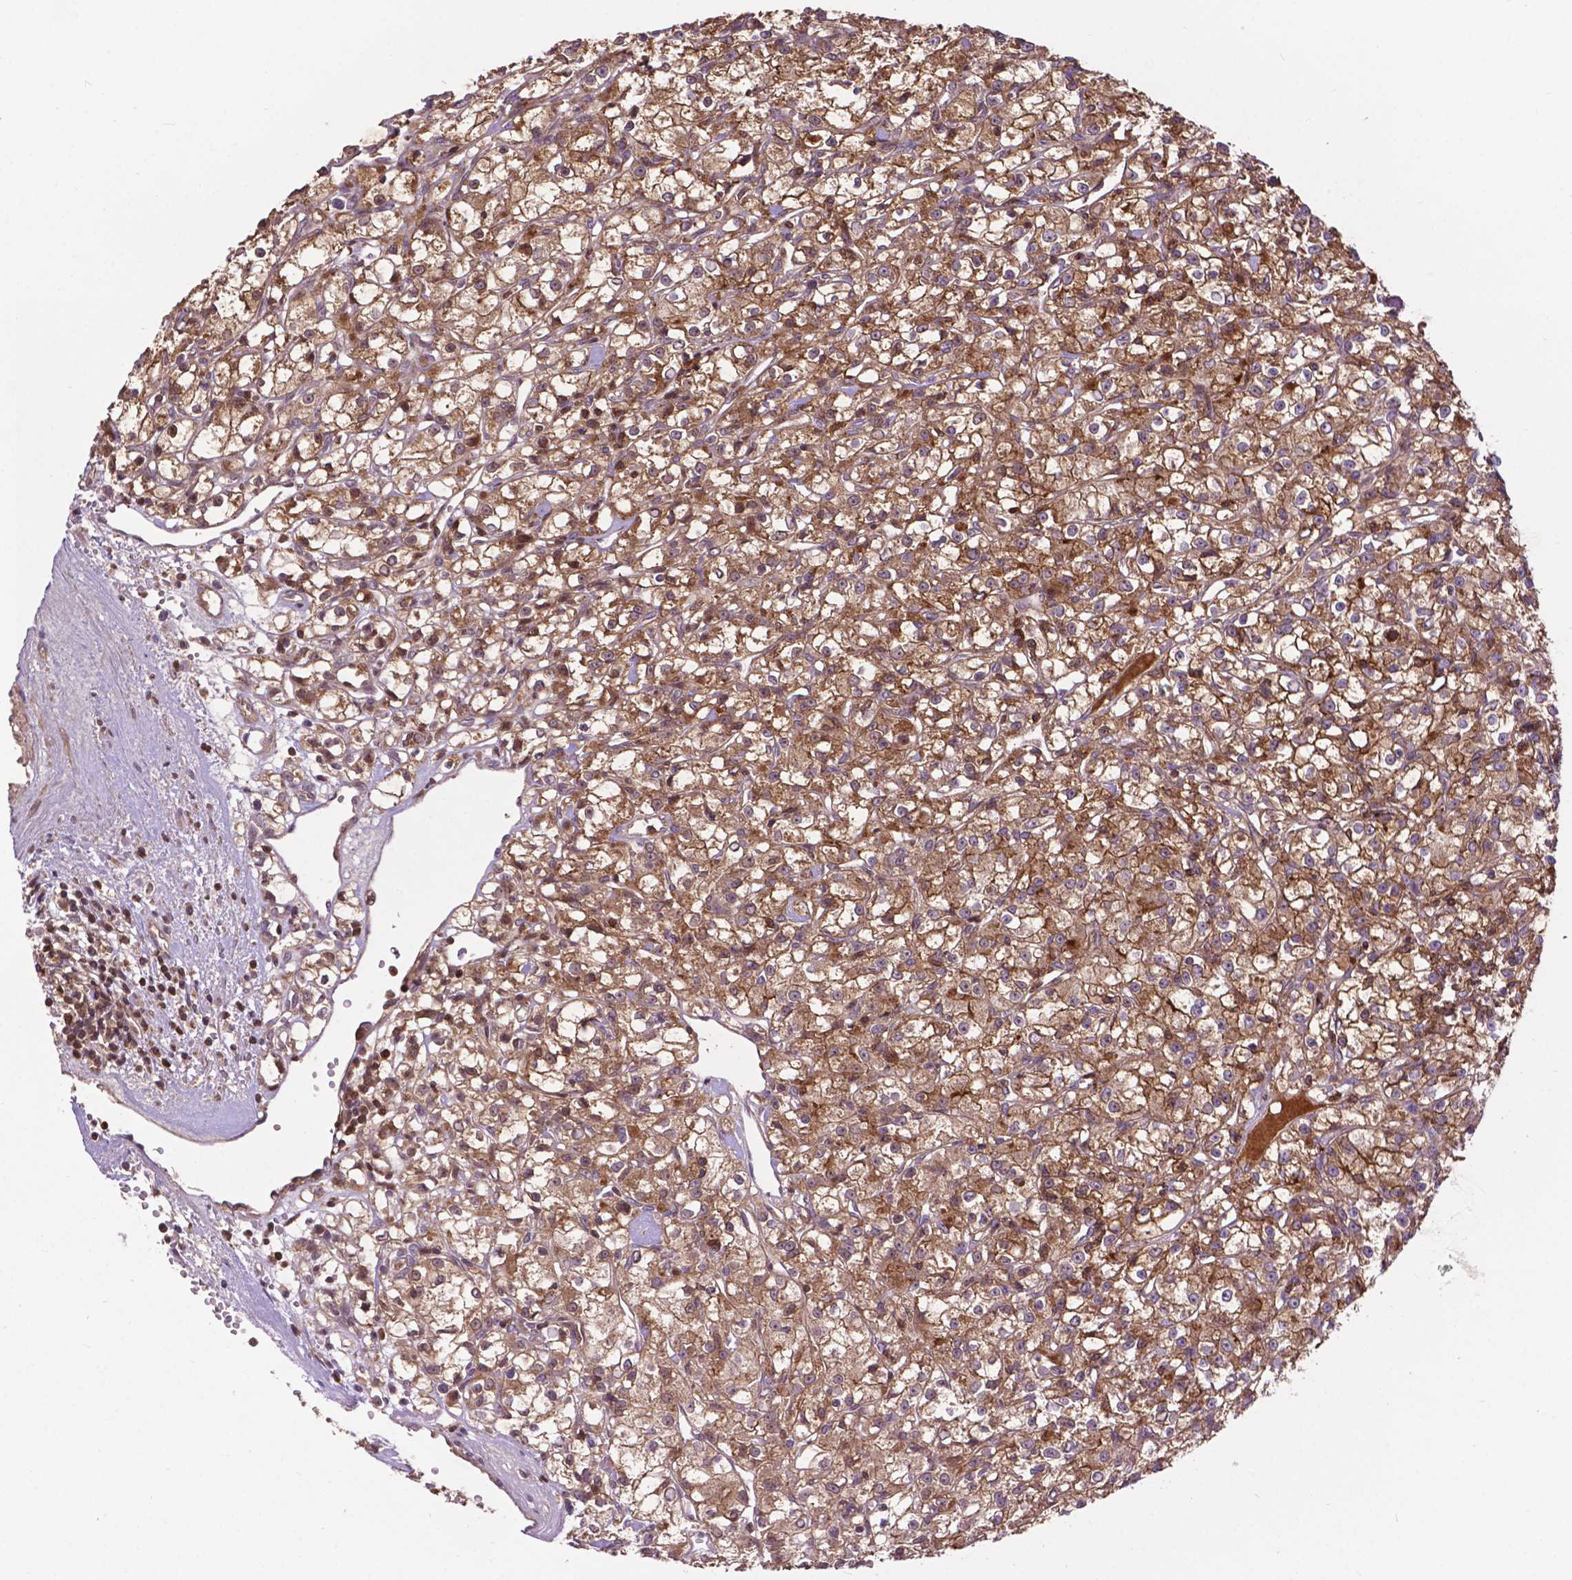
{"staining": {"intensity": "moderate", "quantity": ">75%", "location": "cytoplasmic/membranous"}, "tissue": "renal cancer", "cell_type": "Tumor cells", "image_type": "cancer", "snomed": [{"axis": "morphology", "description": "Adenocarcinoma, NOS"}, {"axis": "topography", "description": "Kidney"}], "caption": "Immunohistochemistry (IHC) of human renal cancer demonstrates medium levels of moderate cytoplasmic/membranous expression in about >75% of tumor cells.", "gene": "CHMP4A", "patient": {"sex": "female", "age": 59}}